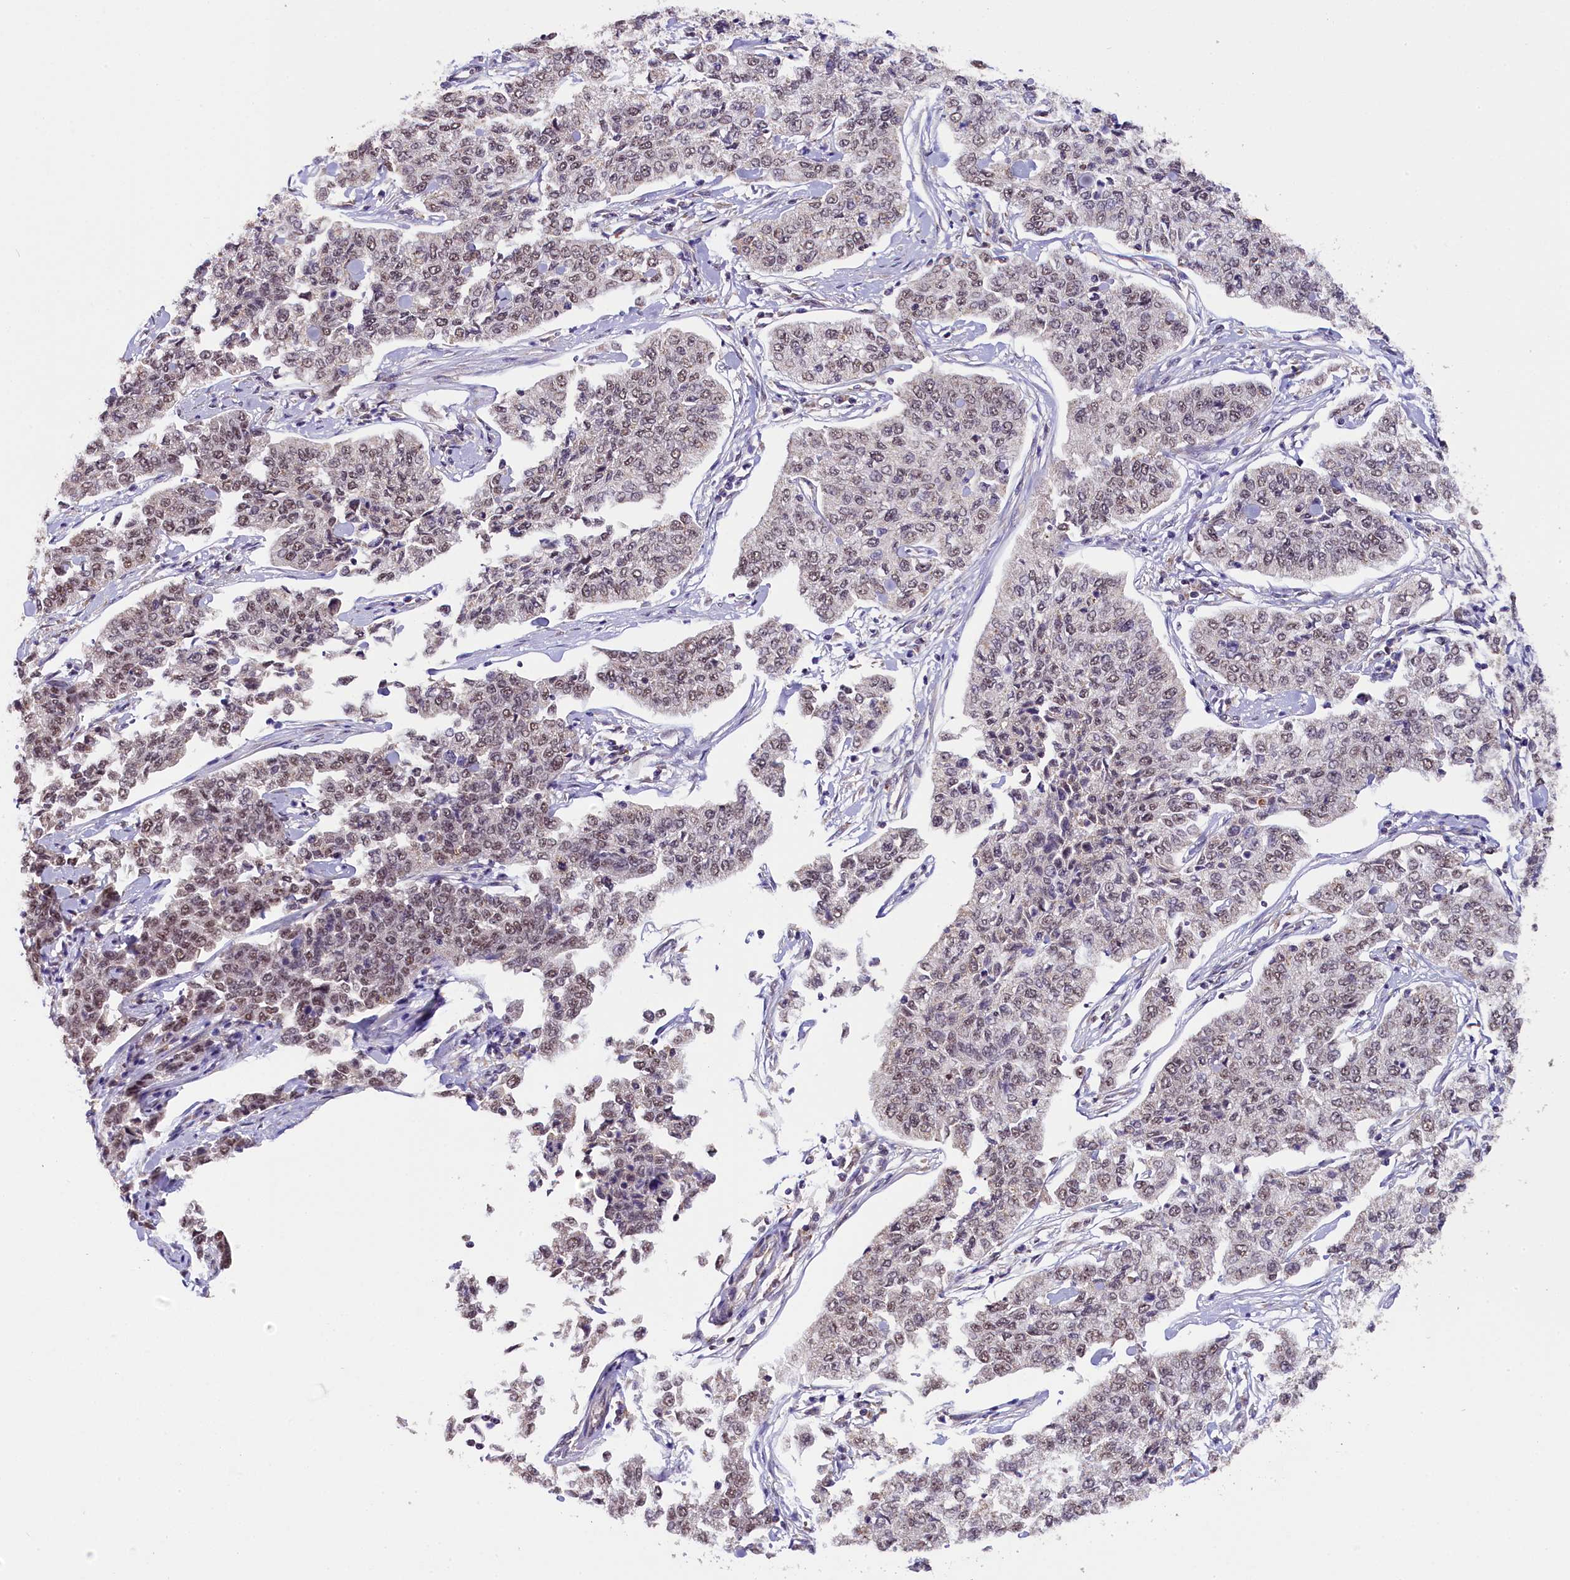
{"staining": {"intensity": "moderate", "quantity": "25%-75%", "location": "nuclear"}, "tissue": "cervical cancer", "cell_type": "Tumor cells", "image_type": "cancer", "snomed": [{"axis": "morphology", "description": "Squamous cell carcinoma, NOS"}, {"axis": "topography", "description": "Cervix"}], "caption": "Human squamous cell carcinoma (cervical) stained for a protein (brown) reveals moderate nuclear positive positivity in approximately 25%-75% of tumor cells.", "gene": "NCBP1", "patient": {"sex": "female", "age": 35}}